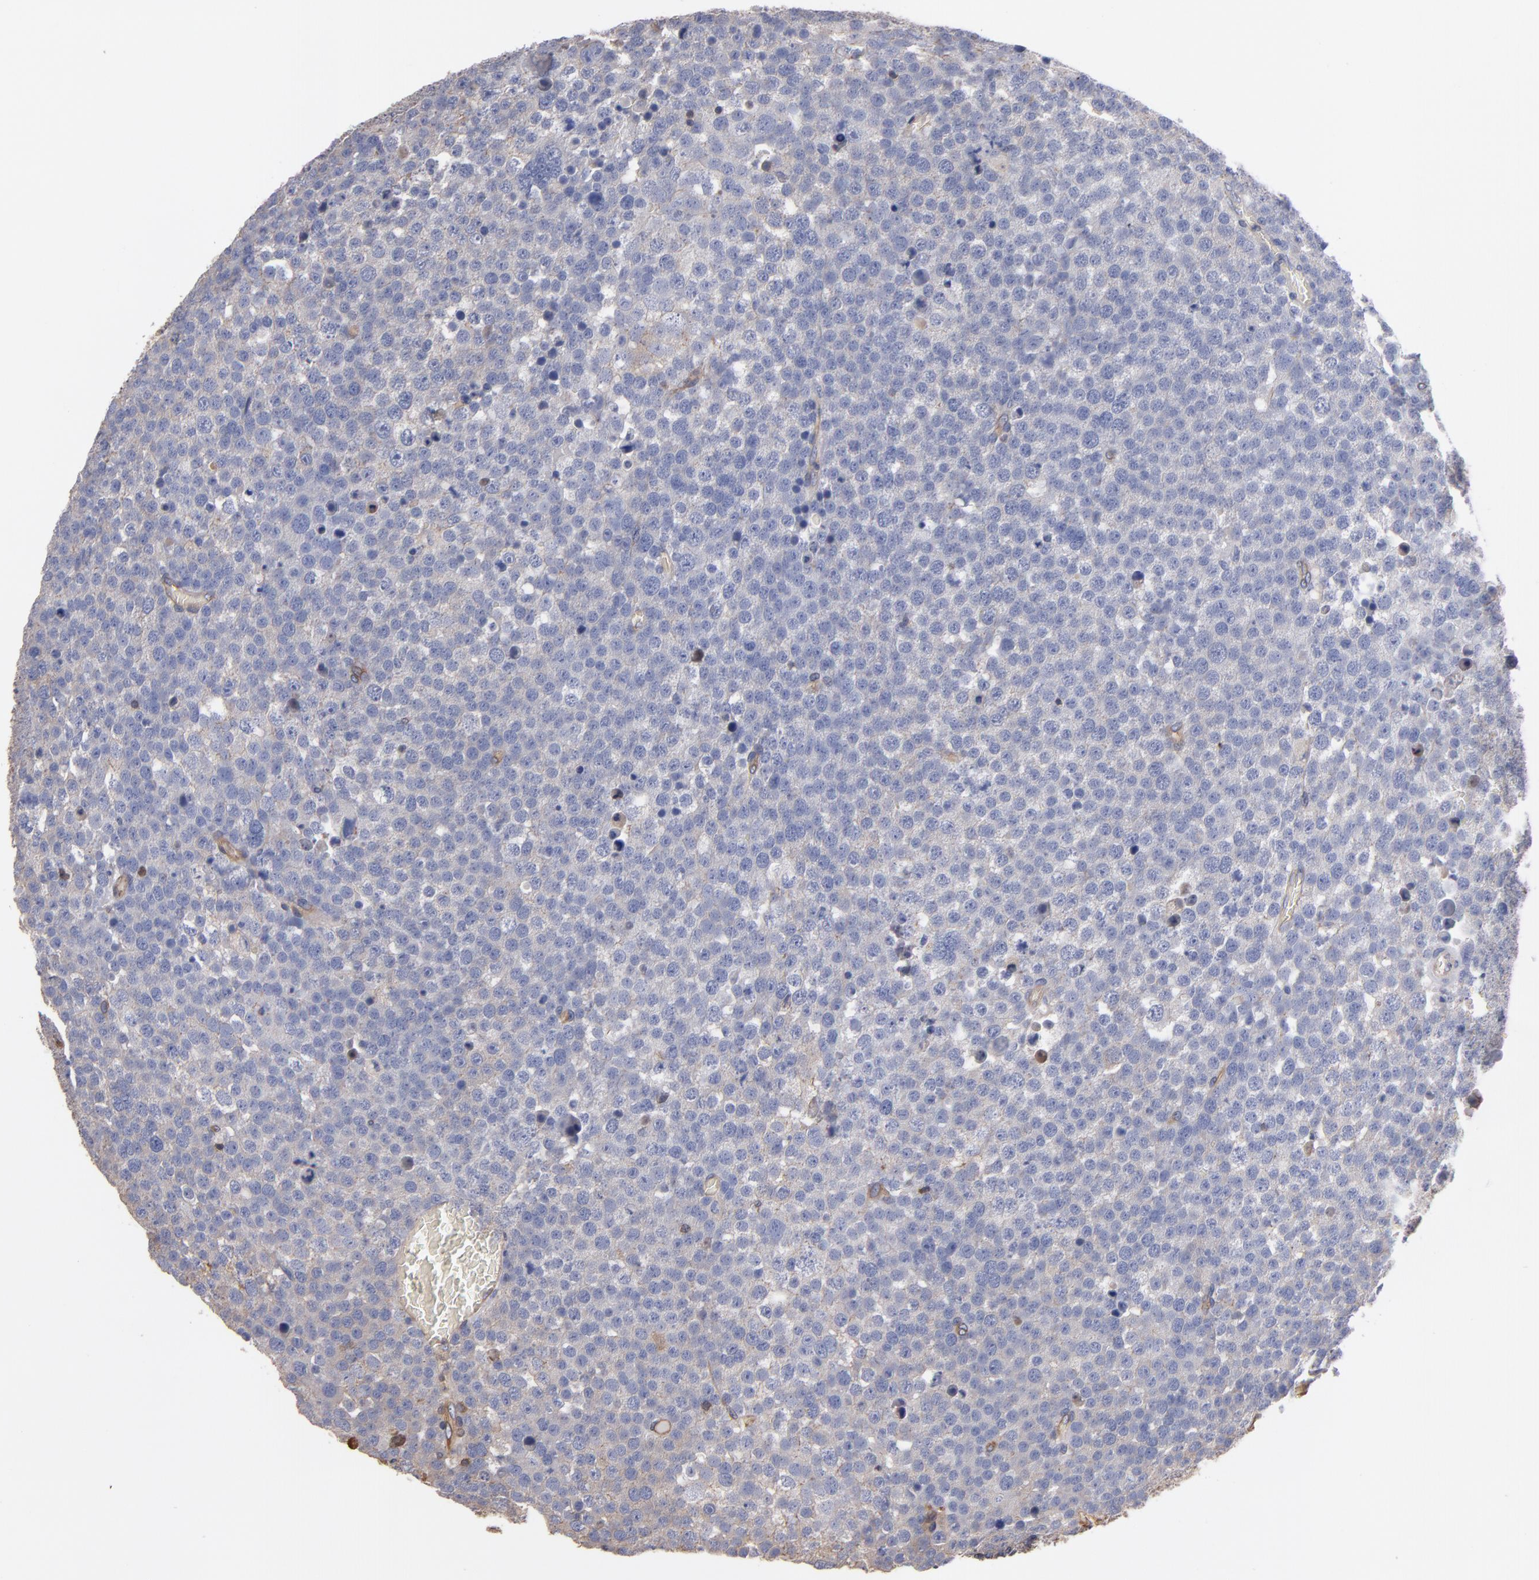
{"staining": {"intensity": "negative", "quantity": "none", "location": "none"}, "tissue": "testis cancer", "cell_type": "Tumor cells", "image_type": "cancer", "snomed": [{"axis": "morphology", "description": "Seminoma, NOS"}, {"axis": "topography", "description": "Testis"}], "caption": "Tumor cells are negative for protein expression in human testis cancer (seminoma).", "gene": "ESYT2", "patient": {"sex": "male", "age": 71}}